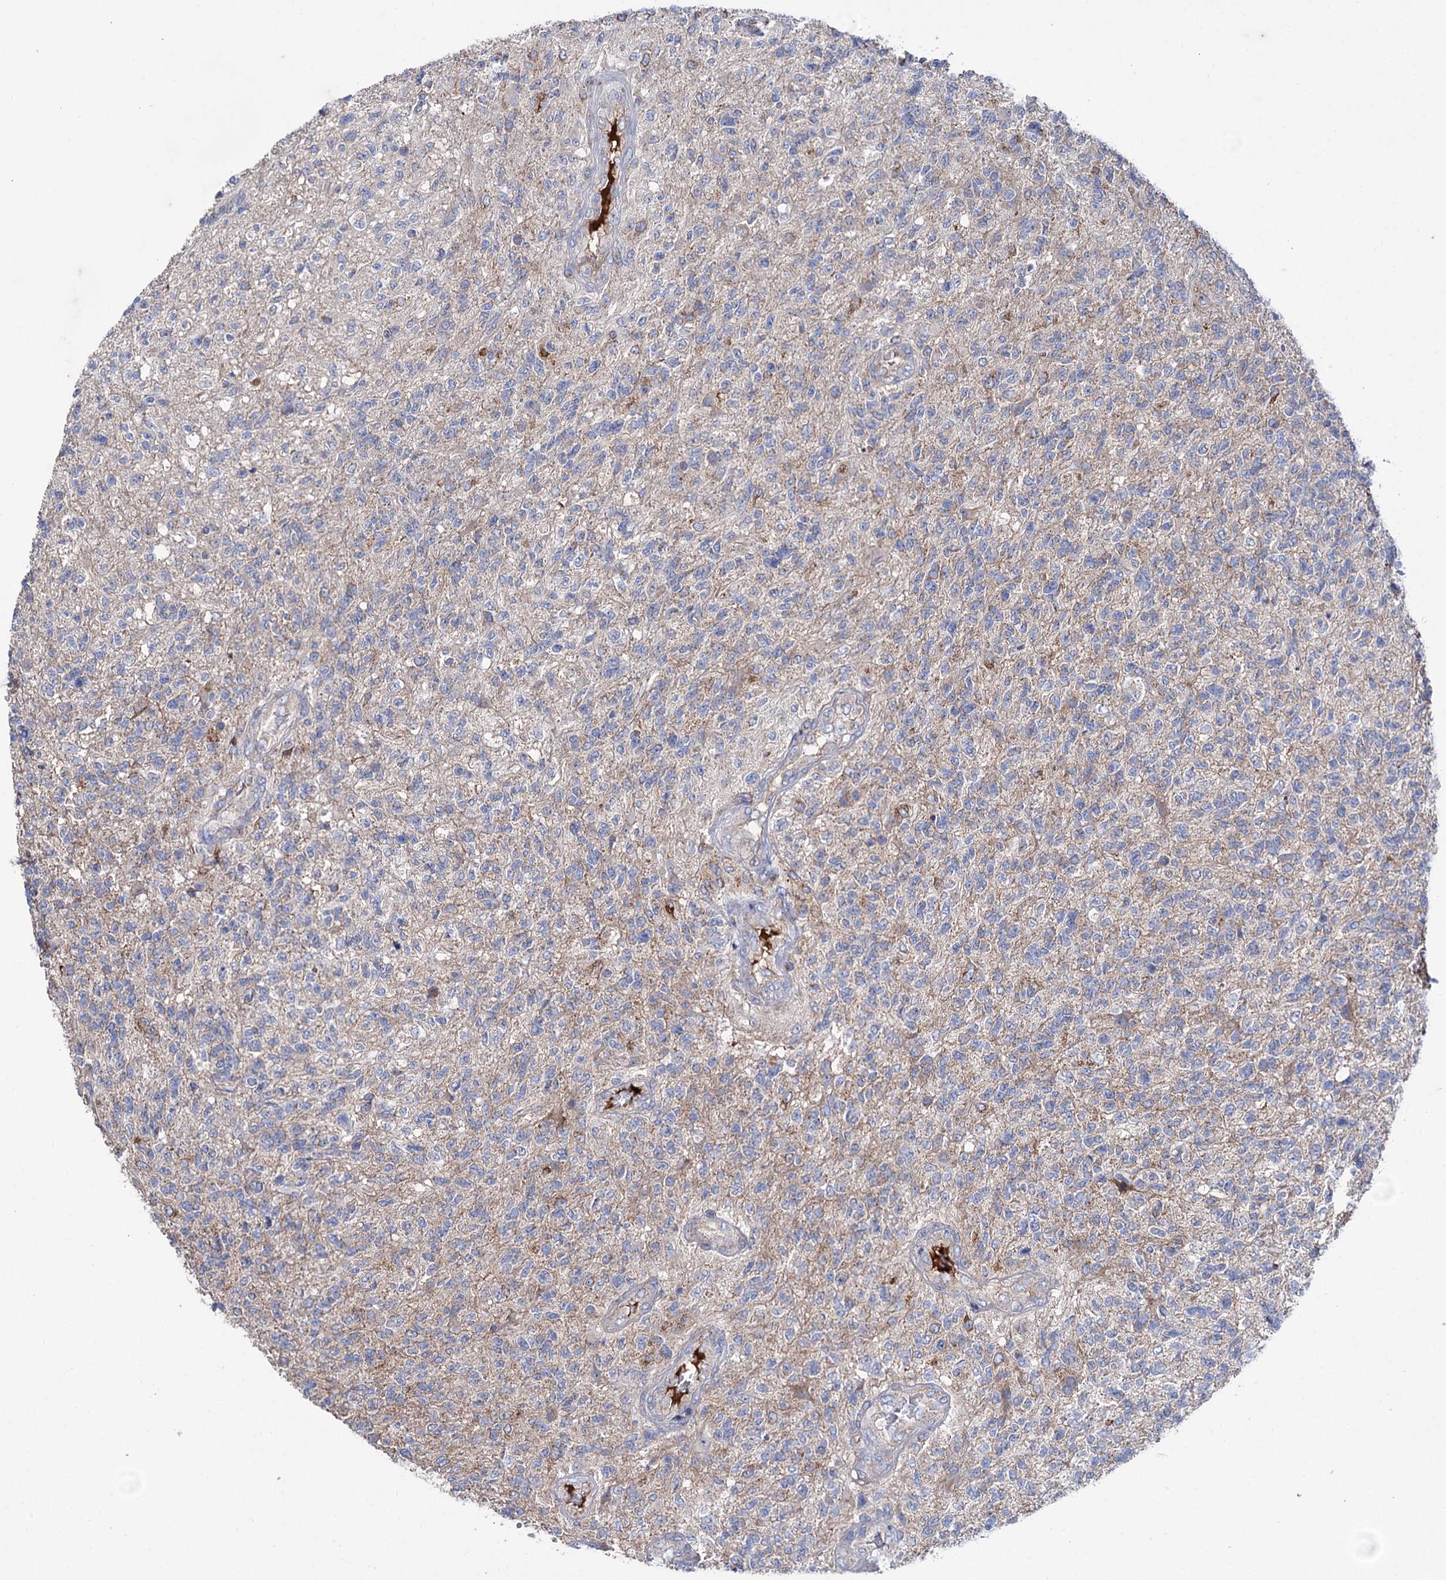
{"staining": {"intensity": "negative", "quantity": "none", "location": "none"}, "tissue": "glioma", "cell_type": "Tumor cells", "image_type": "cancer", "snomed": [{"axis": "morphology", "description": "Glioma, malignant, High grade"}, {"axis": "topography", "description": "Brain"}], "caption": "Immunohistochemical staining of human glioma exhibits no significant staining in tumor cells. The staining was performed using DAB (3,3'-diaminobenzidine) to visualize the protein expression in brown, while the nuclei were stained in blue with hematoxylin (Magnification: 20x).", "gene": "CLPB", "patient": {"sex": "male", "age": 56}}